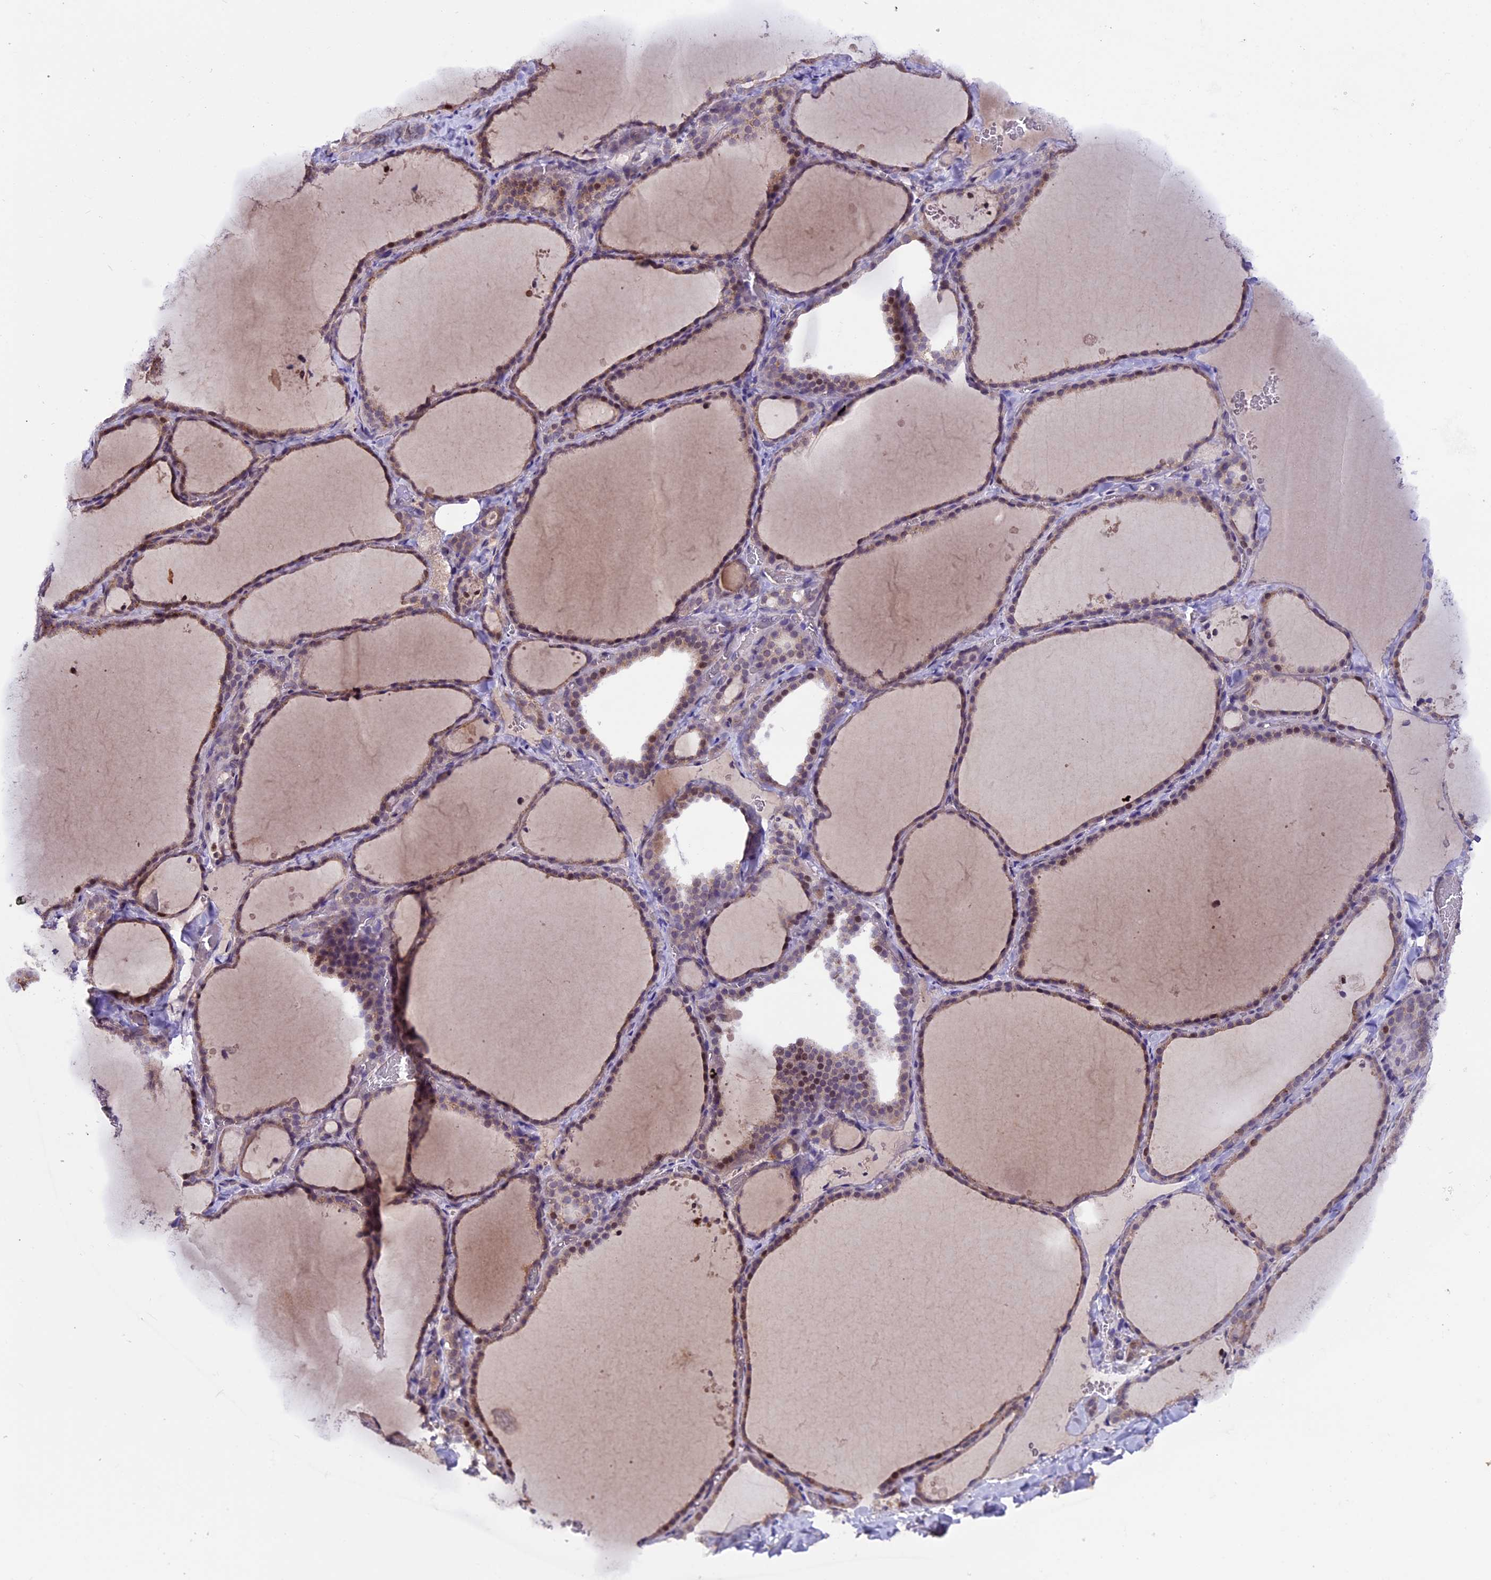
{"staining": {"intensity": "moderate", "quantity": "<25%", "location": "cytoplasmic/membranous,nuclear"}, "tissue": "thyroid gland", "cell_type": "Glandular cells", "image_type": "normal", "snomed": [{"axis": "morphology", "description": "Normal tissue, NOS"}, {"axis": "topography", "description": "Thyroid gland"}], "caption": "Normal thyroid gland was stained to show a protein in brown. There is low levels of moderate cytoplasmic/membranous,nuclear expression in approximately <25% of glandular cells.", "gene": "MAN2C1", "patient": {"sex": "female", "age": 22}}